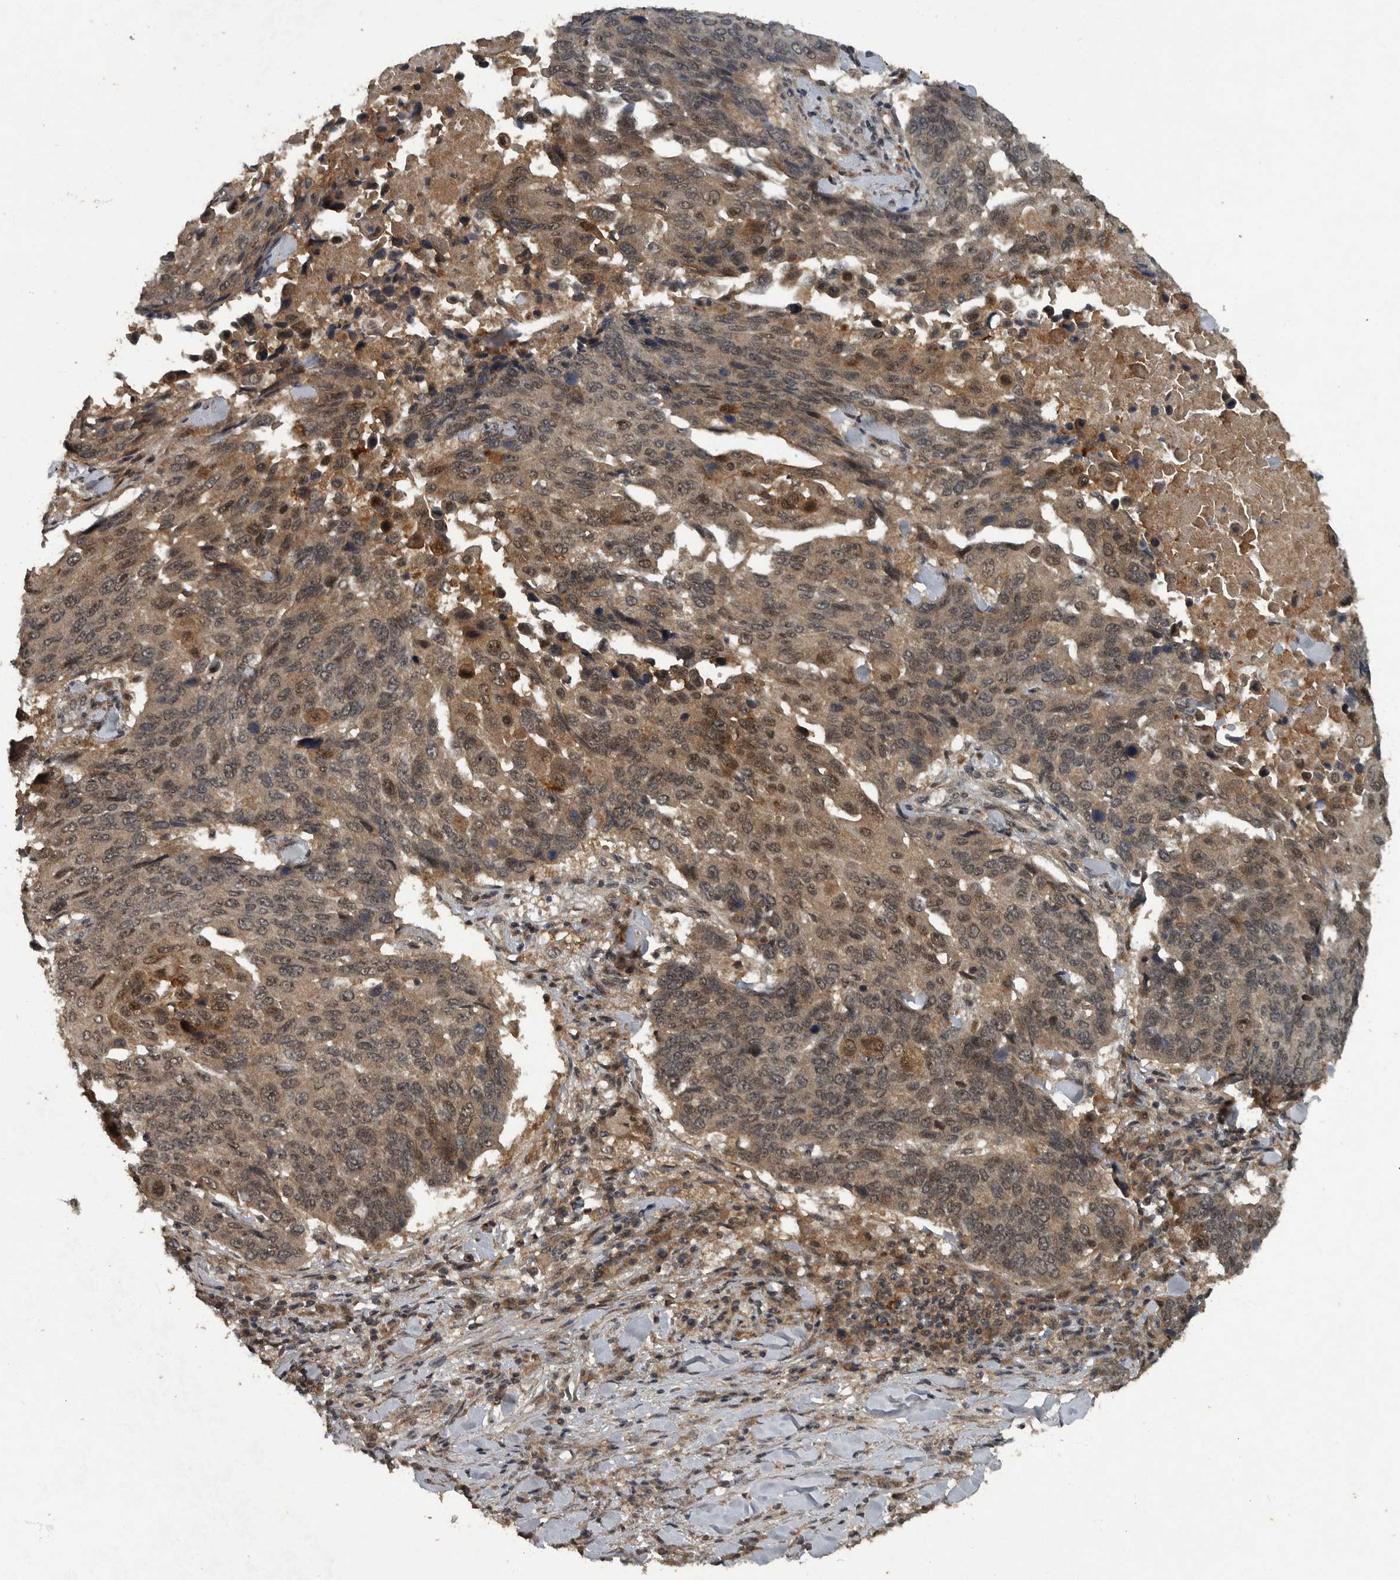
{"staining": {"intensity": "moderate", "quantity": "25%-75%", "location": "cytoplasmic/membranous,nuclear"}, "tissue": "lung cancer", "cell_type": "Tumor cells", "image_type": "cancer", "snomed": [{"axis": "morphology", "description": "Squamous cell carcinoma, NOS"}, {"axis": "topography", "description": "Lung"}], "caption": "IHC (DAB) staining of human lung cancer (squamous cell carcinoma) demonstrates moderate cytoplasmic/membranous and nuclear protein staining in about 25%-75% of tumor cells.", "gene": "FOXO1", "patient": {"sex": "male", "age": 66}}